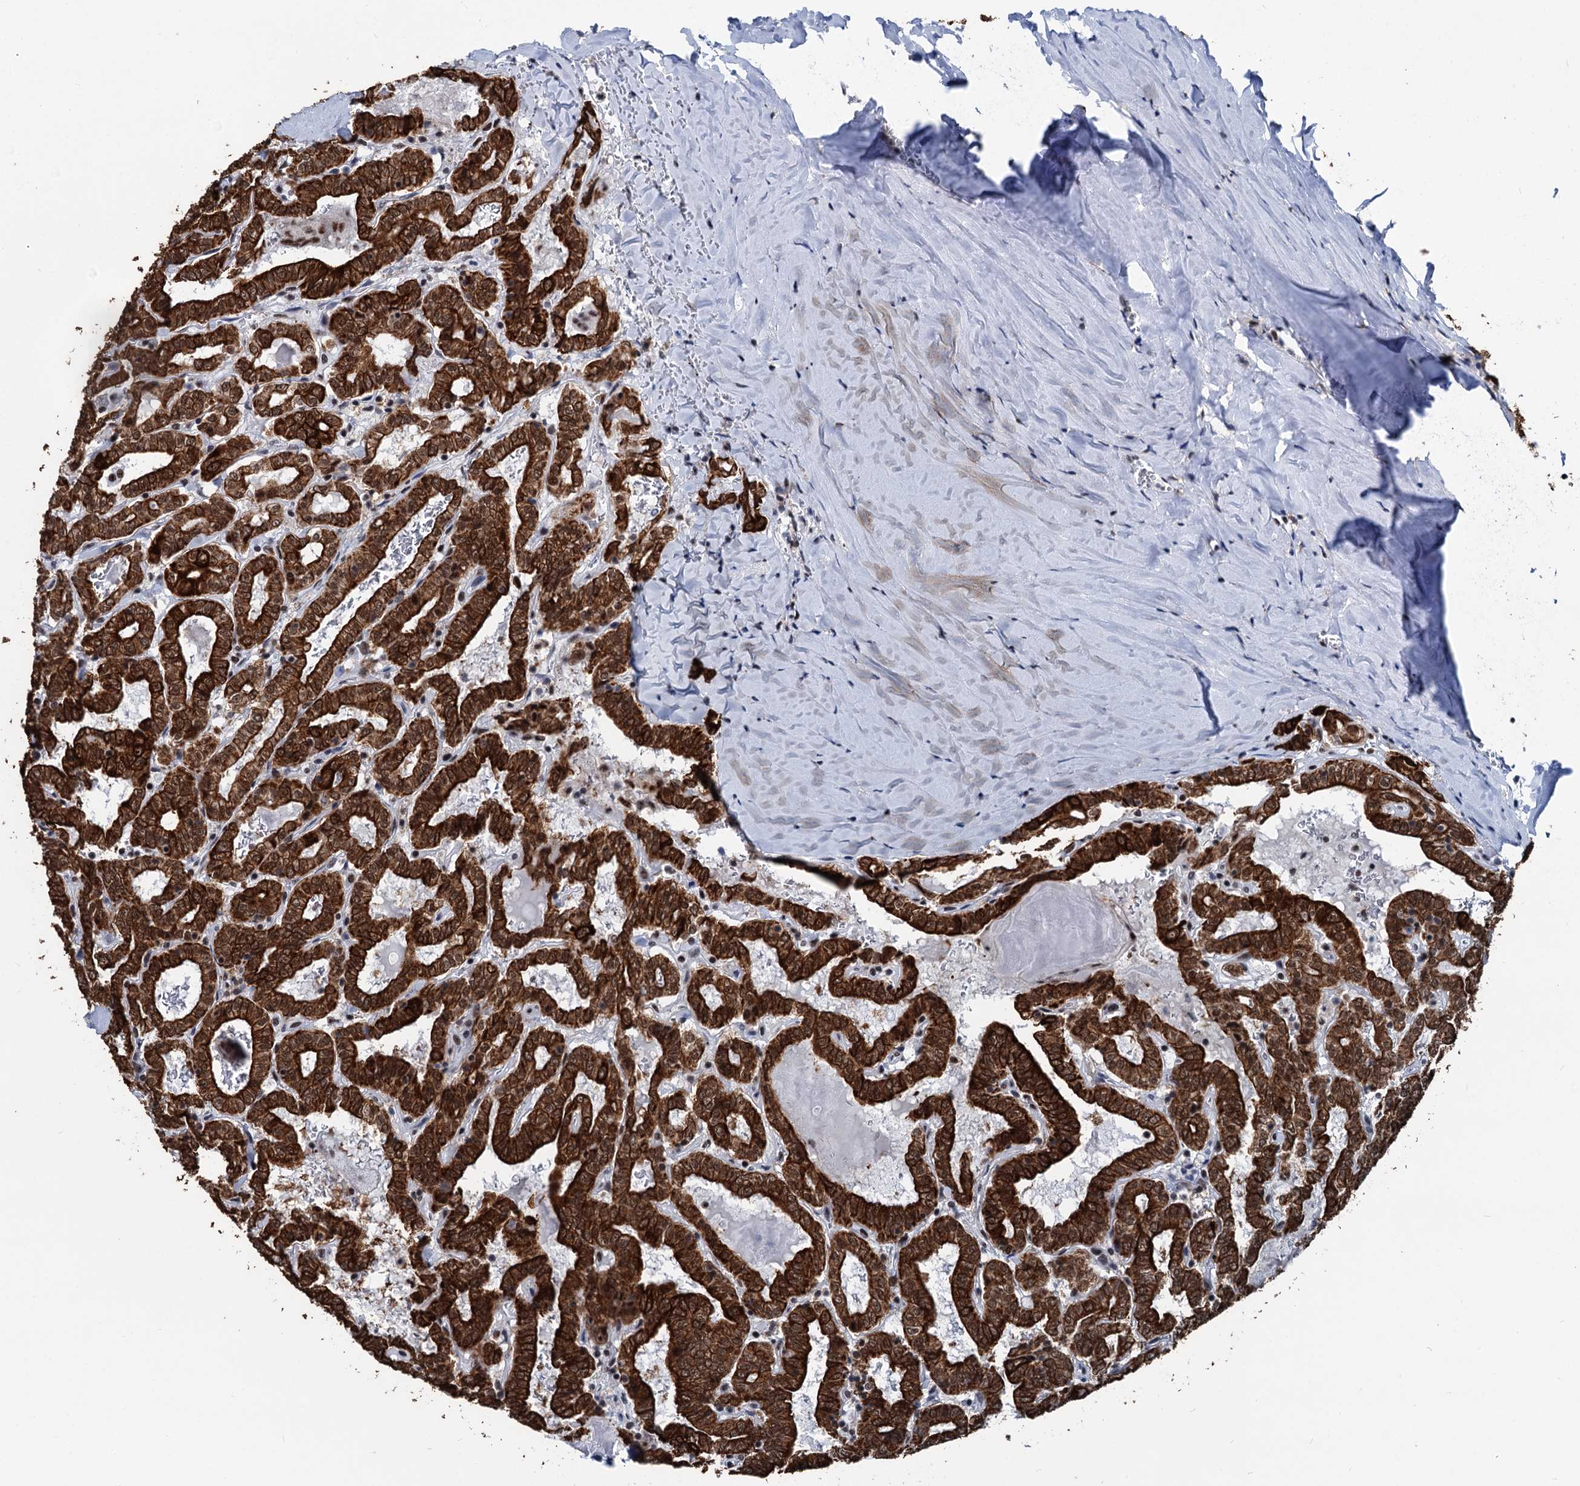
{"staining": {"intensity": "strong", "quantity": ">75%", "location": "cytoplasmic/membranous,nuclear"}, "tissue": "thyroid cancer", "cell_type": "Tumor cells", "image_type": "cancer", "snomed": [{"axis": "morphology", "description": "Papillary adenocarcinoma, NOS"}, {"axis": "topography", "description": "Thyroid gland"}], "caption": "Immunohistochemistry (IHC) of human thyroid papillary adenocarcinoma shows high levels of strong cytoplasmic/membranous and nuclear positivity in about >75% of tumor cells.", "gene": "DDX23", "patient": {"sex": "female", "age": 72}}